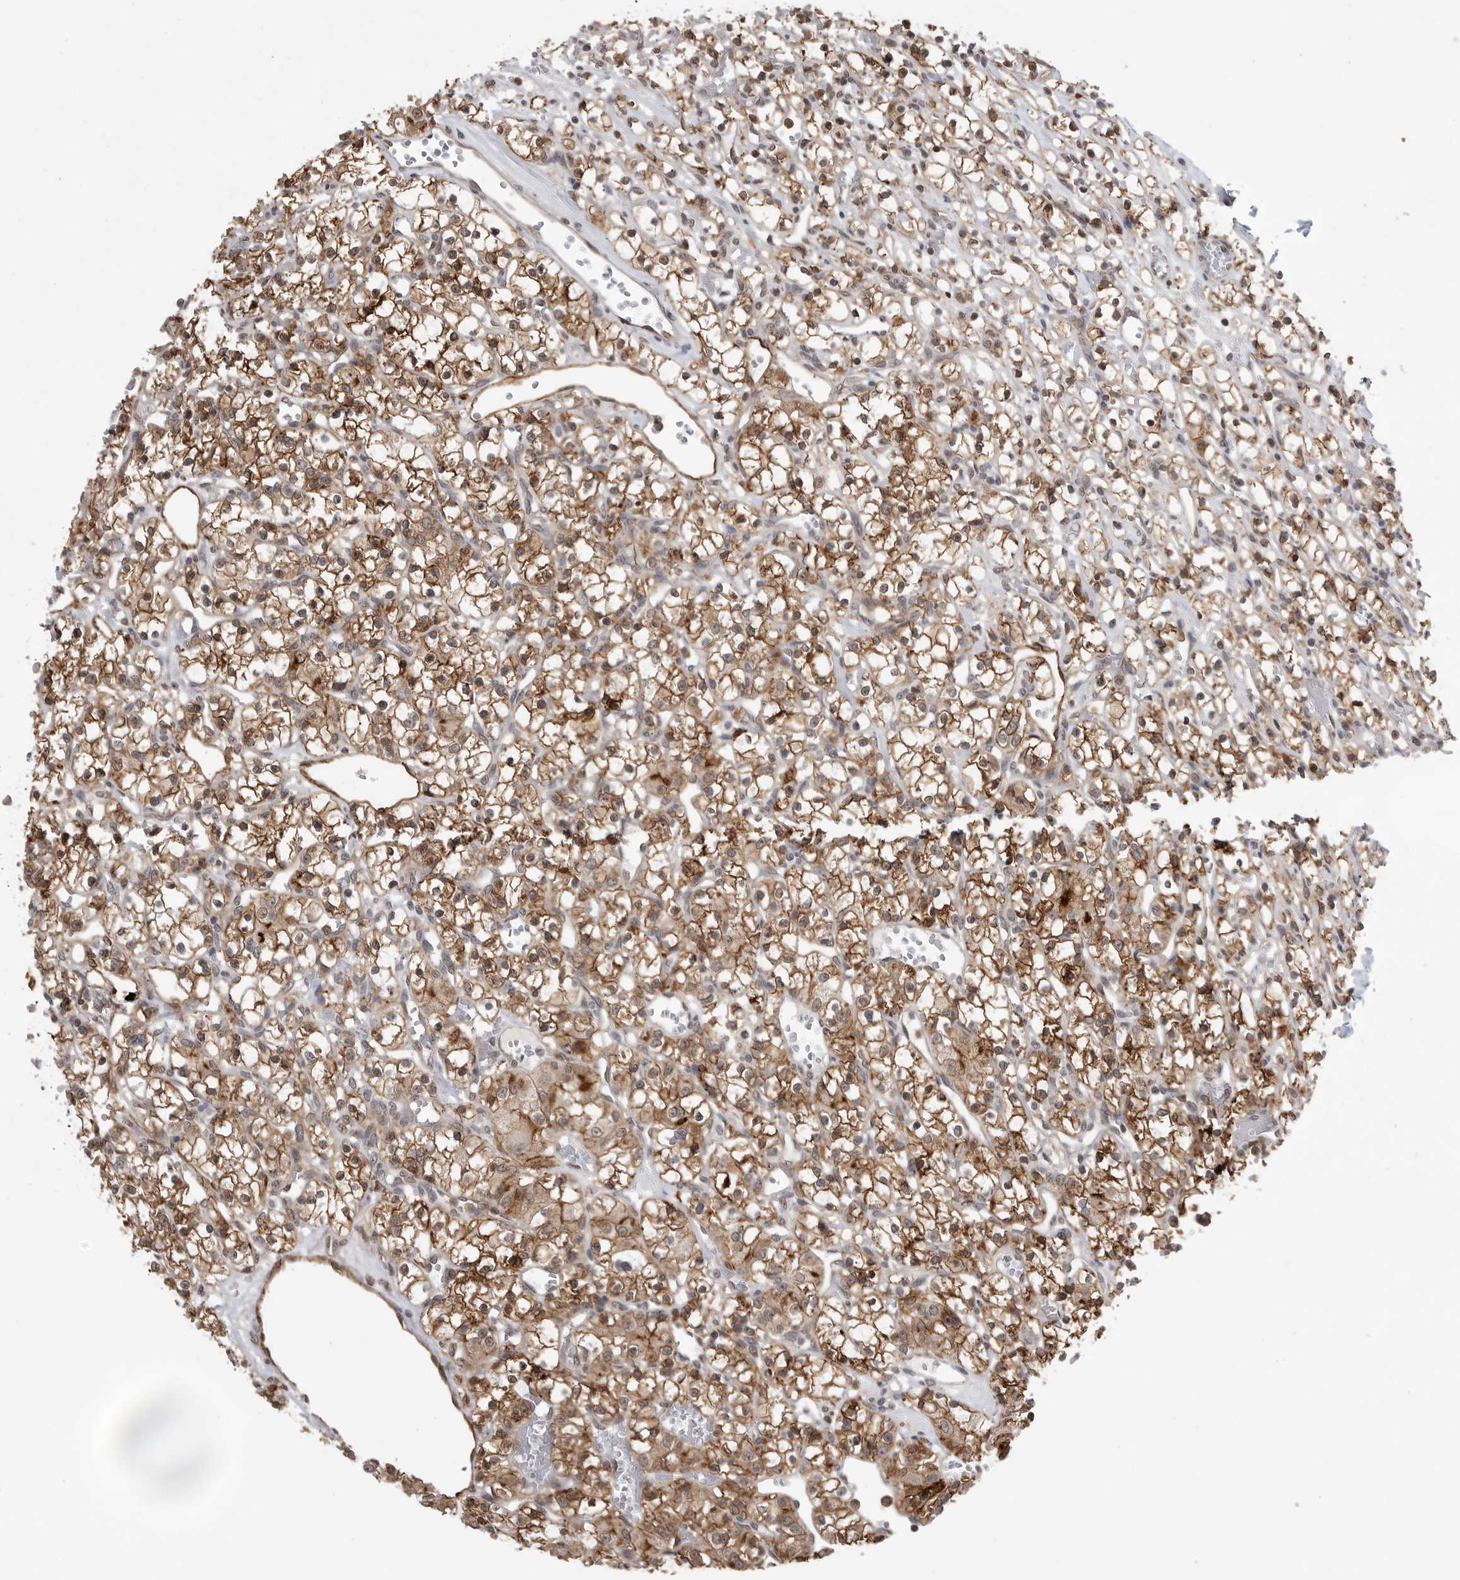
{"staining": {"intensity": "moderate", "quantity": ">75%", "location": "cytoplasmic/membranous"}, "tissue": "renal cancer", "cell_type": "Tumor cells", "image_type": "cancer", "snomed": [{"axis": "morphology", "description": "Adenocarcinoma, NOS"}, {"axis": "topography", "description": "Kidney"}], "caption": "Renal cancer was stained to show a protein in brown. There is medium levels of moderate cytoplasmic/membranous positivity in approximately >75% of tumor cells.", "gene": "NECTIN1", "patient": {"sex": "female", "age": 59}}